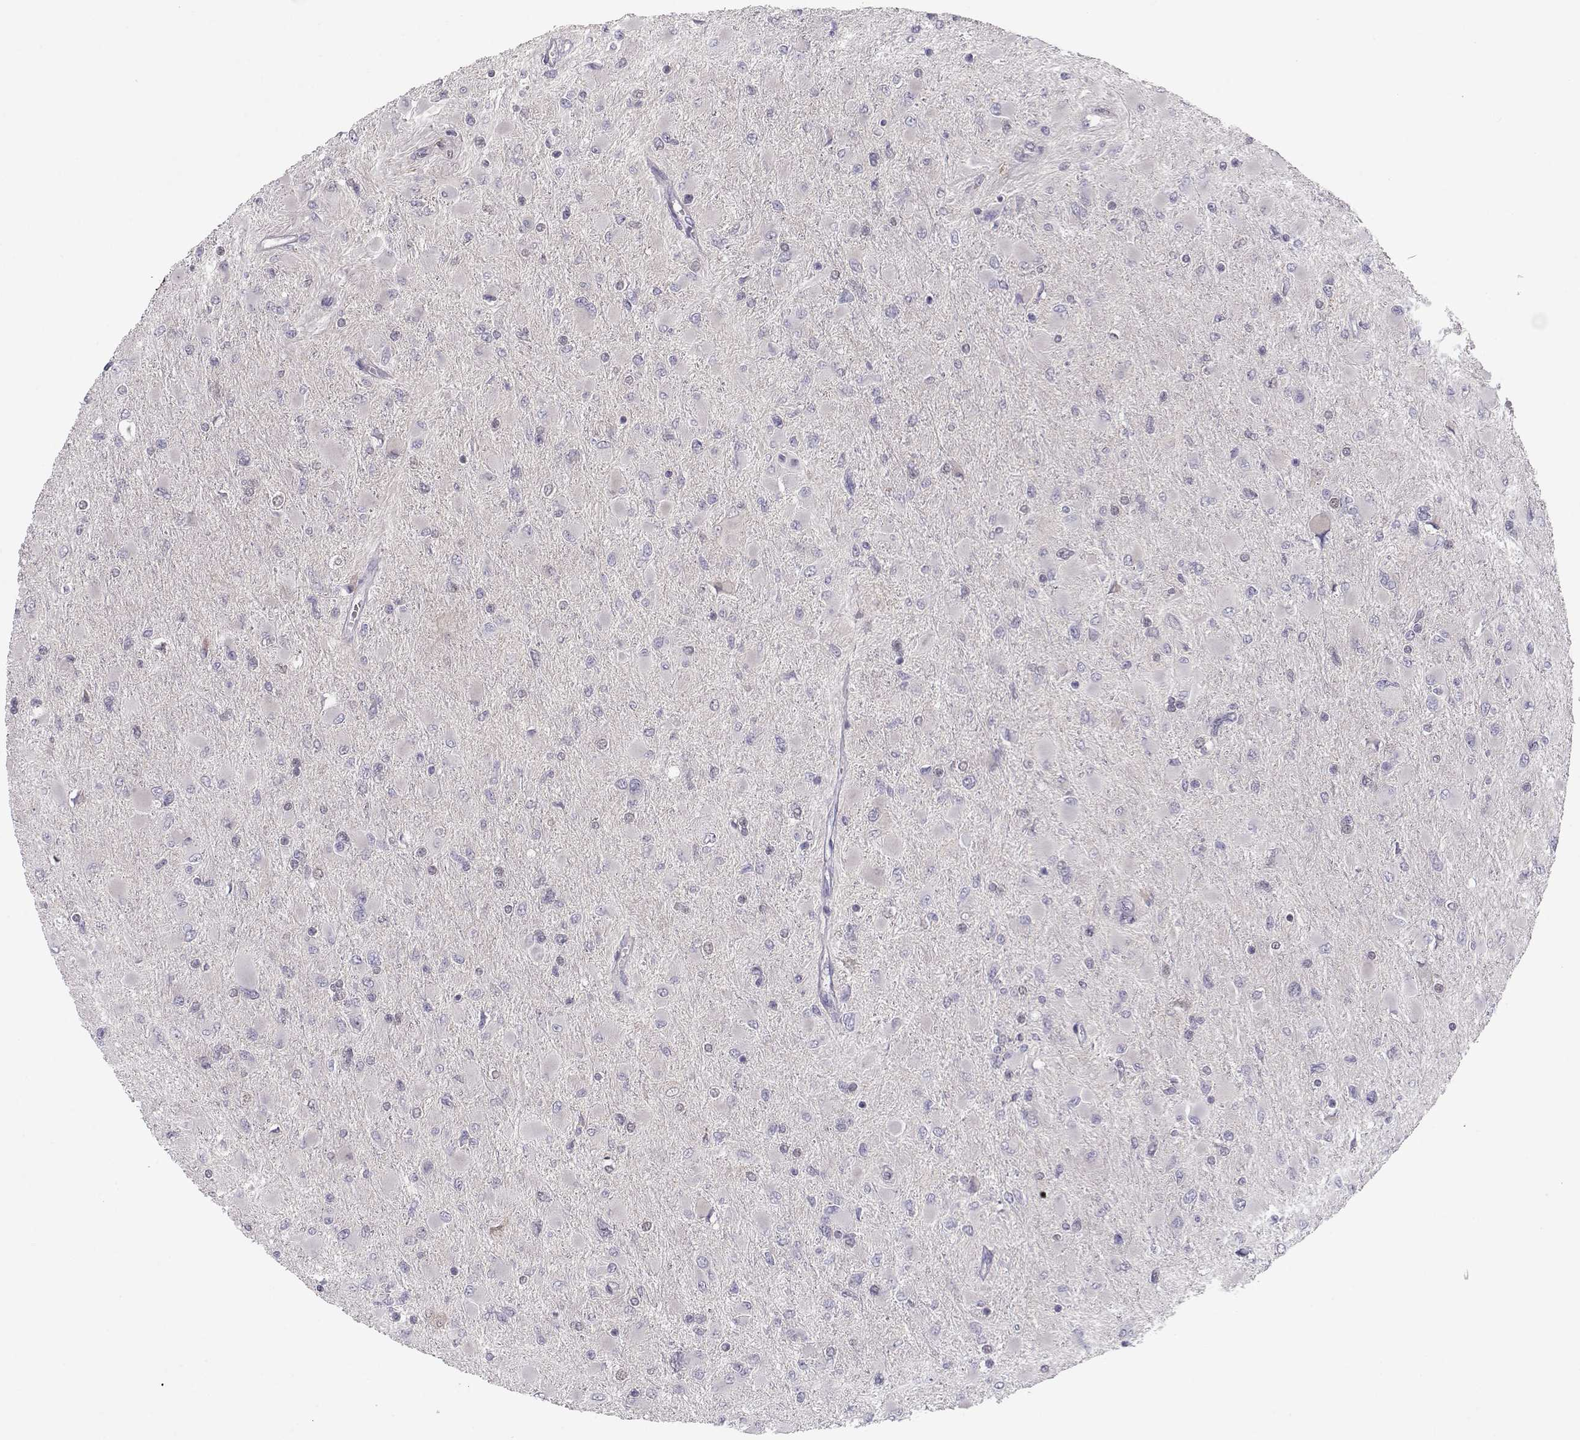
{"staining": {"intensity": "negative", "quantity": "none", "location": "none"}, "tissue": "glioma", "cell_type": "Tumor cells", "image_type": "cancer", "snomed": [{"axis": "morphology", "description": "Glioma, malignant, High grade"}, {"axis": "topography", "description": "Cerebral cortex"}], "caption": "Immunohistochemistry (IHC) photomicrograph of neoplastic tissue: human glioma stained with DAB reveals no significant protein positivity in tumor cells.", "gene": "NPVF", "patient": {"sex": "female", "age": 36}}